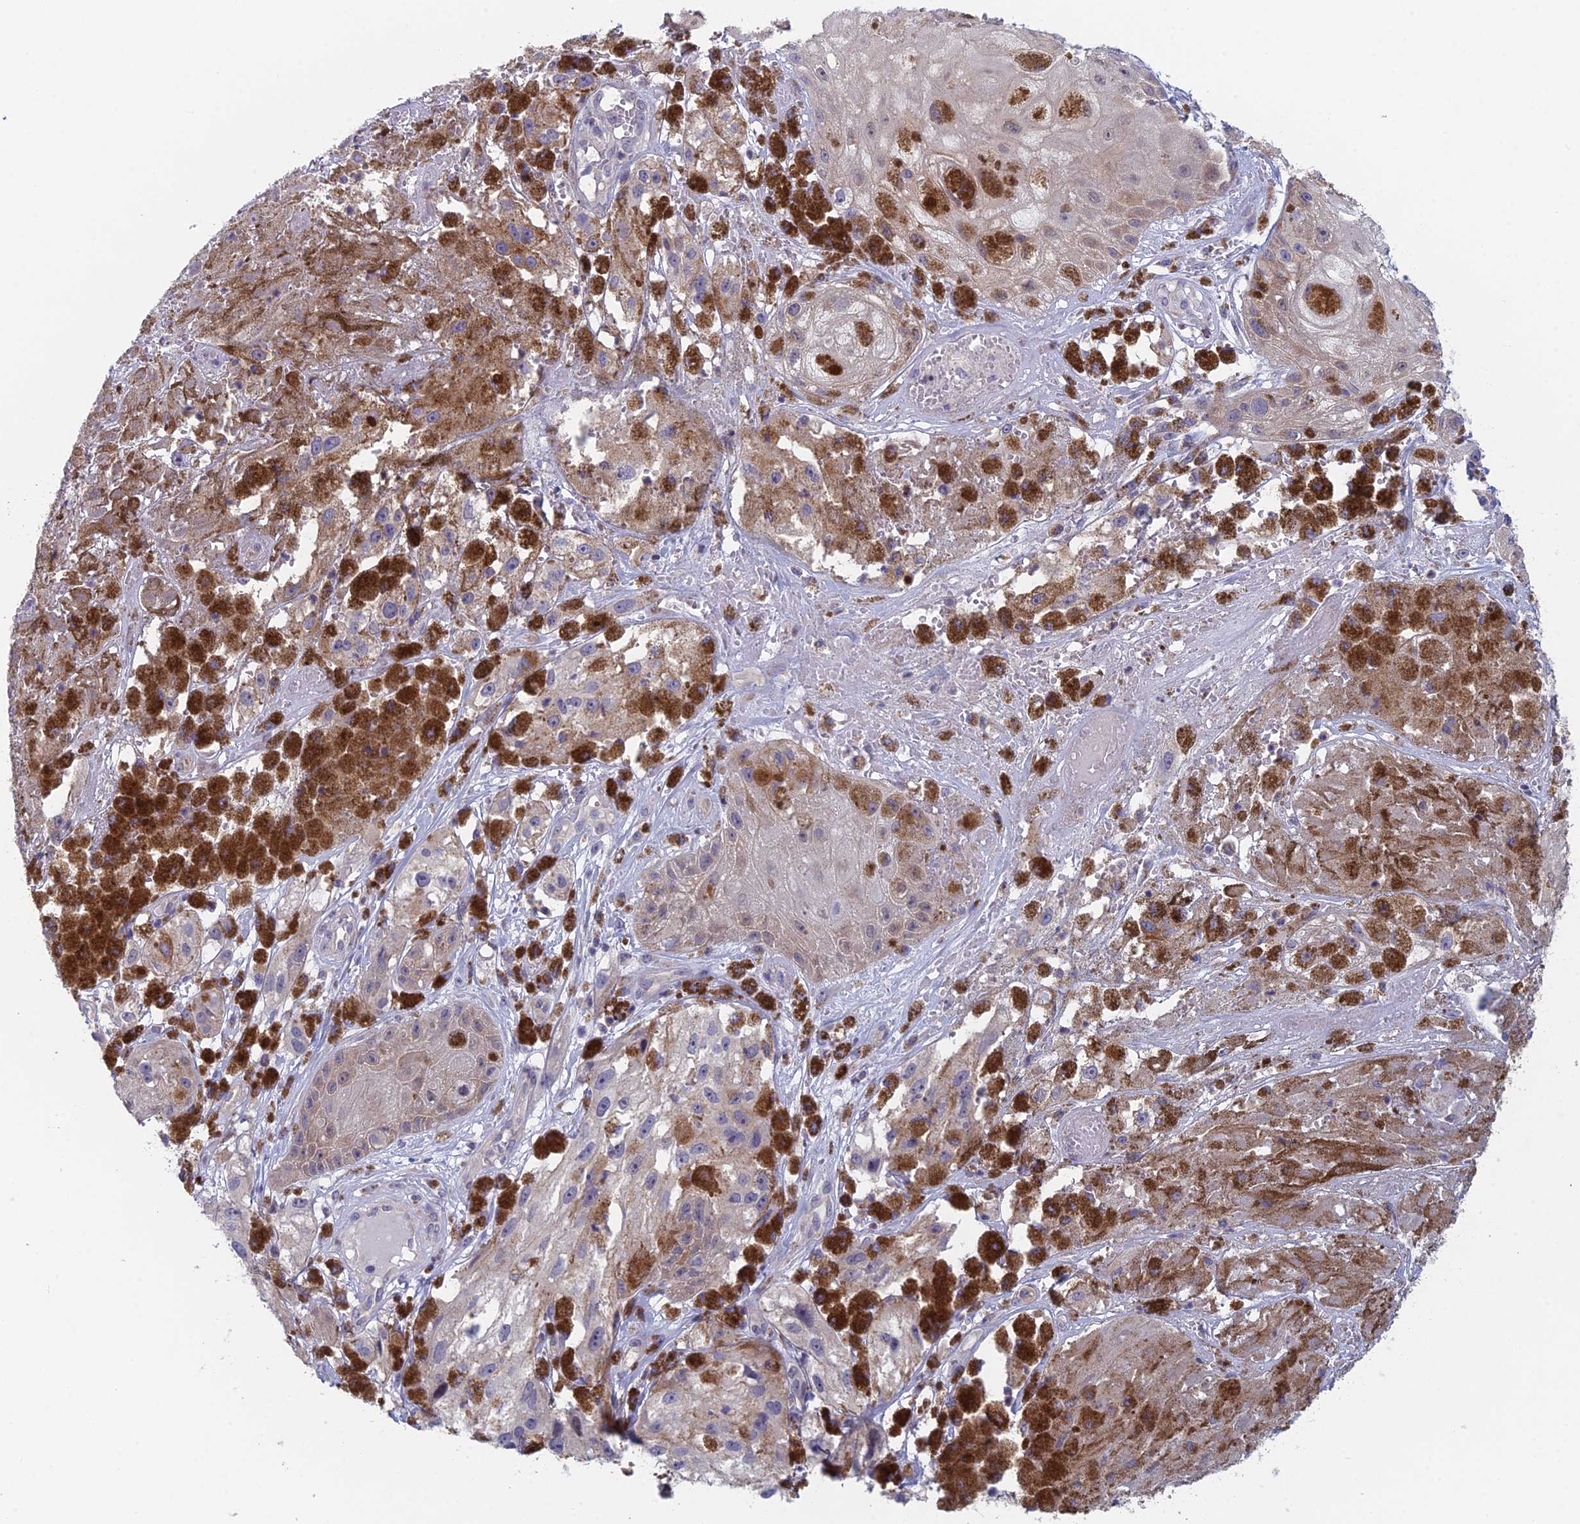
{"staining": {"intensity": "moderate", "quantity": "<25%", "location": "cytoplasmic/membranous"}, "tissue": "melanoma", "cell_type": "Tumor cells", "image_type": "cancer", "snomed": [{"axis": "morphology", "description": "Malignant melanoma, NOS"}, {"axis": "topography", "description": "Skin"}], "caption": "This micrograph demonstrates immunohistochemistry staining of malignant melanoma, with low moderate cytoplasmic/membranous positivity in approximately <25% of tumor cells.", "gene": "PPP1R26", "patient": {"sex": "male", "age": 88}}